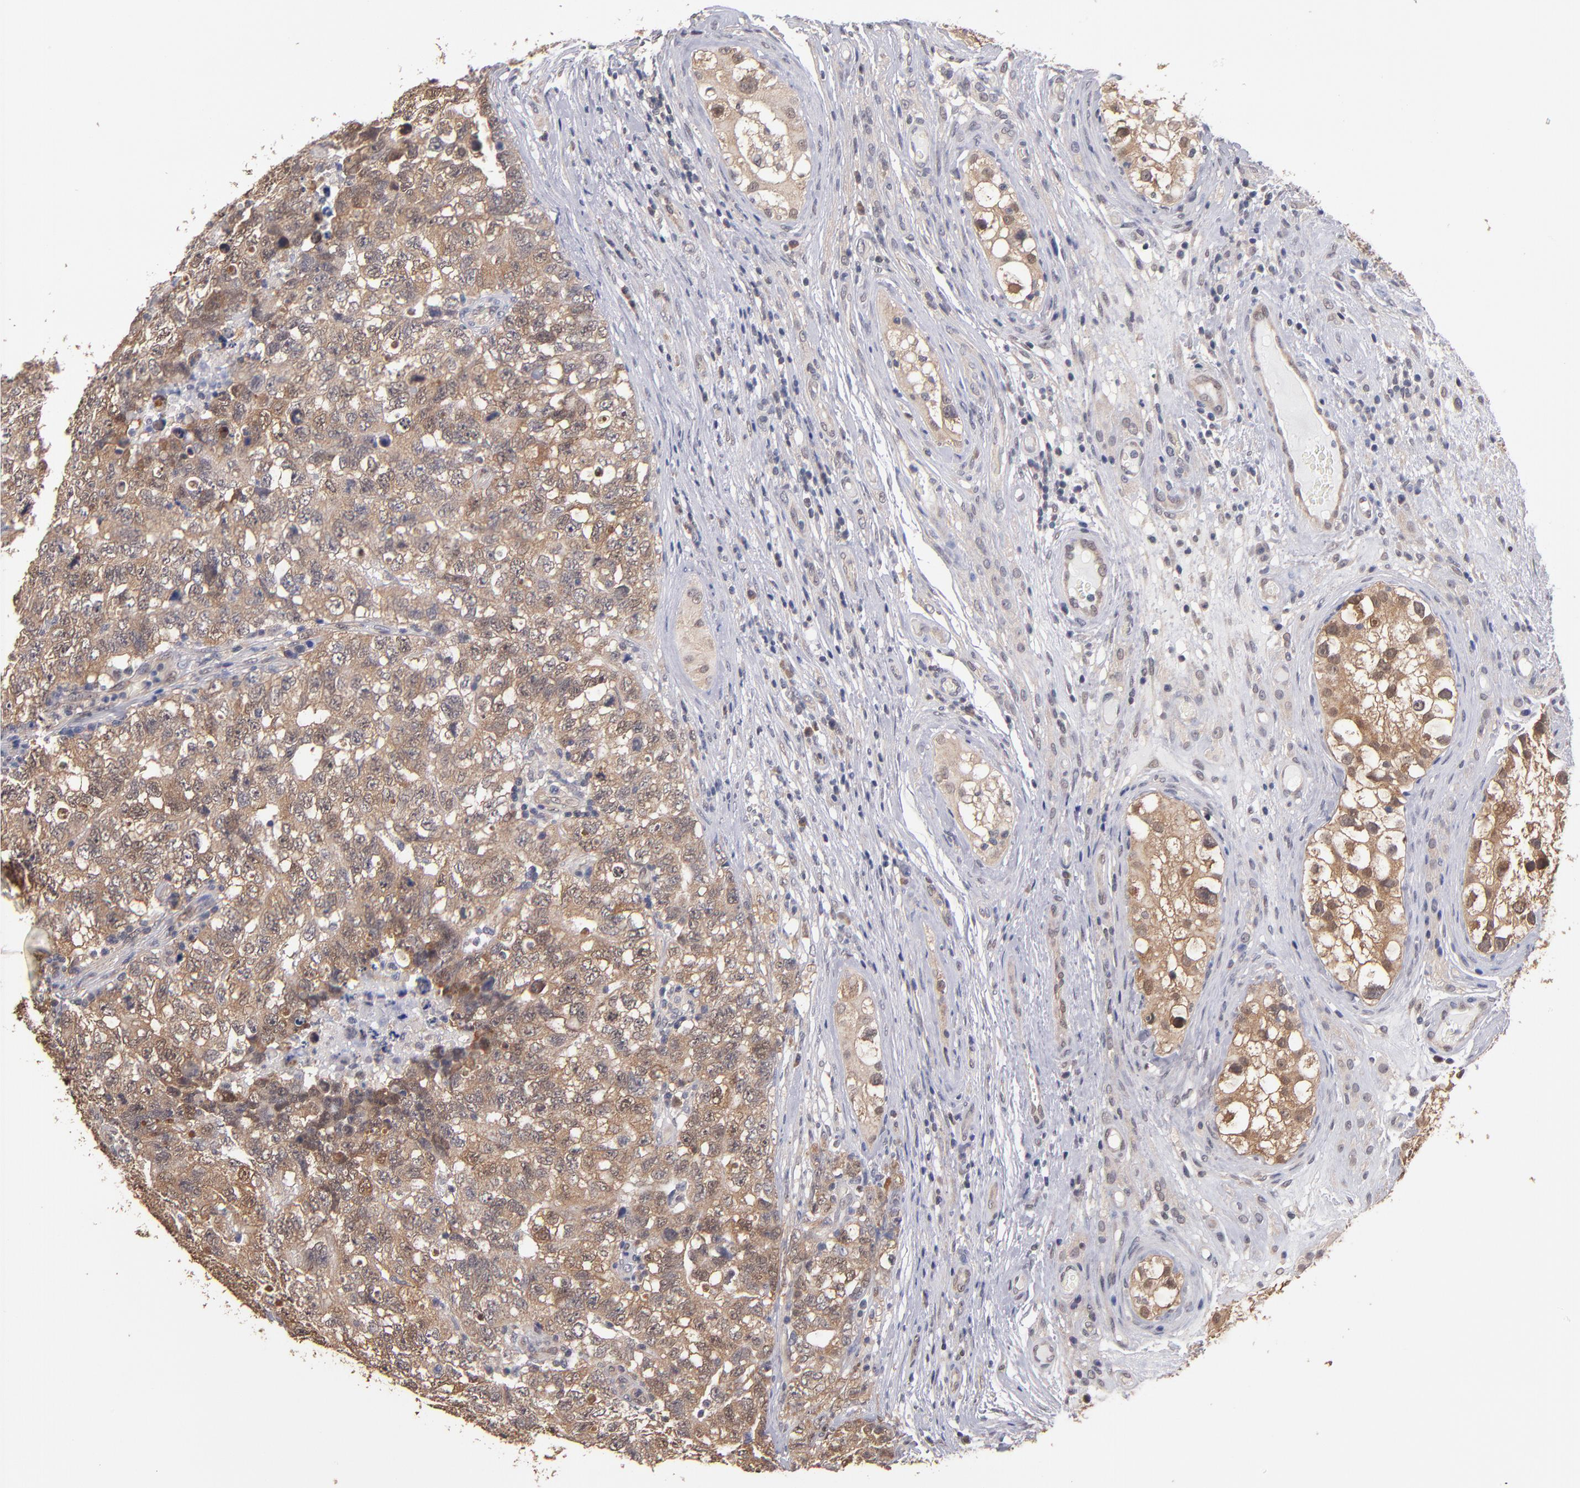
{"staining": {"intensity": "weak", "quantity": "25%-75%", "location": "cytoplasmic/membranous"}, "tissue": "testis cancer", "cell_type": "Tumor cells", "image_type": "cancer", "snomed": [{"axis": "morphology", "description": "Carcinoma, Embryonal, NOS"}, {"axis": "topography", "description": "Testis"}], "caption": "High-magnification brightfield microscopy of testis embryonal carcinoma stained with DAB (3,3'-diaminobenzidine) (brown) and counterstained with hematoxylin (blue). tumor cells exhibit weak cytoplasmic/membranous expression is identified in about25%-75% of cells.", "gene": "PSMD10", "patient": {"sex": "male", "age": 31}}